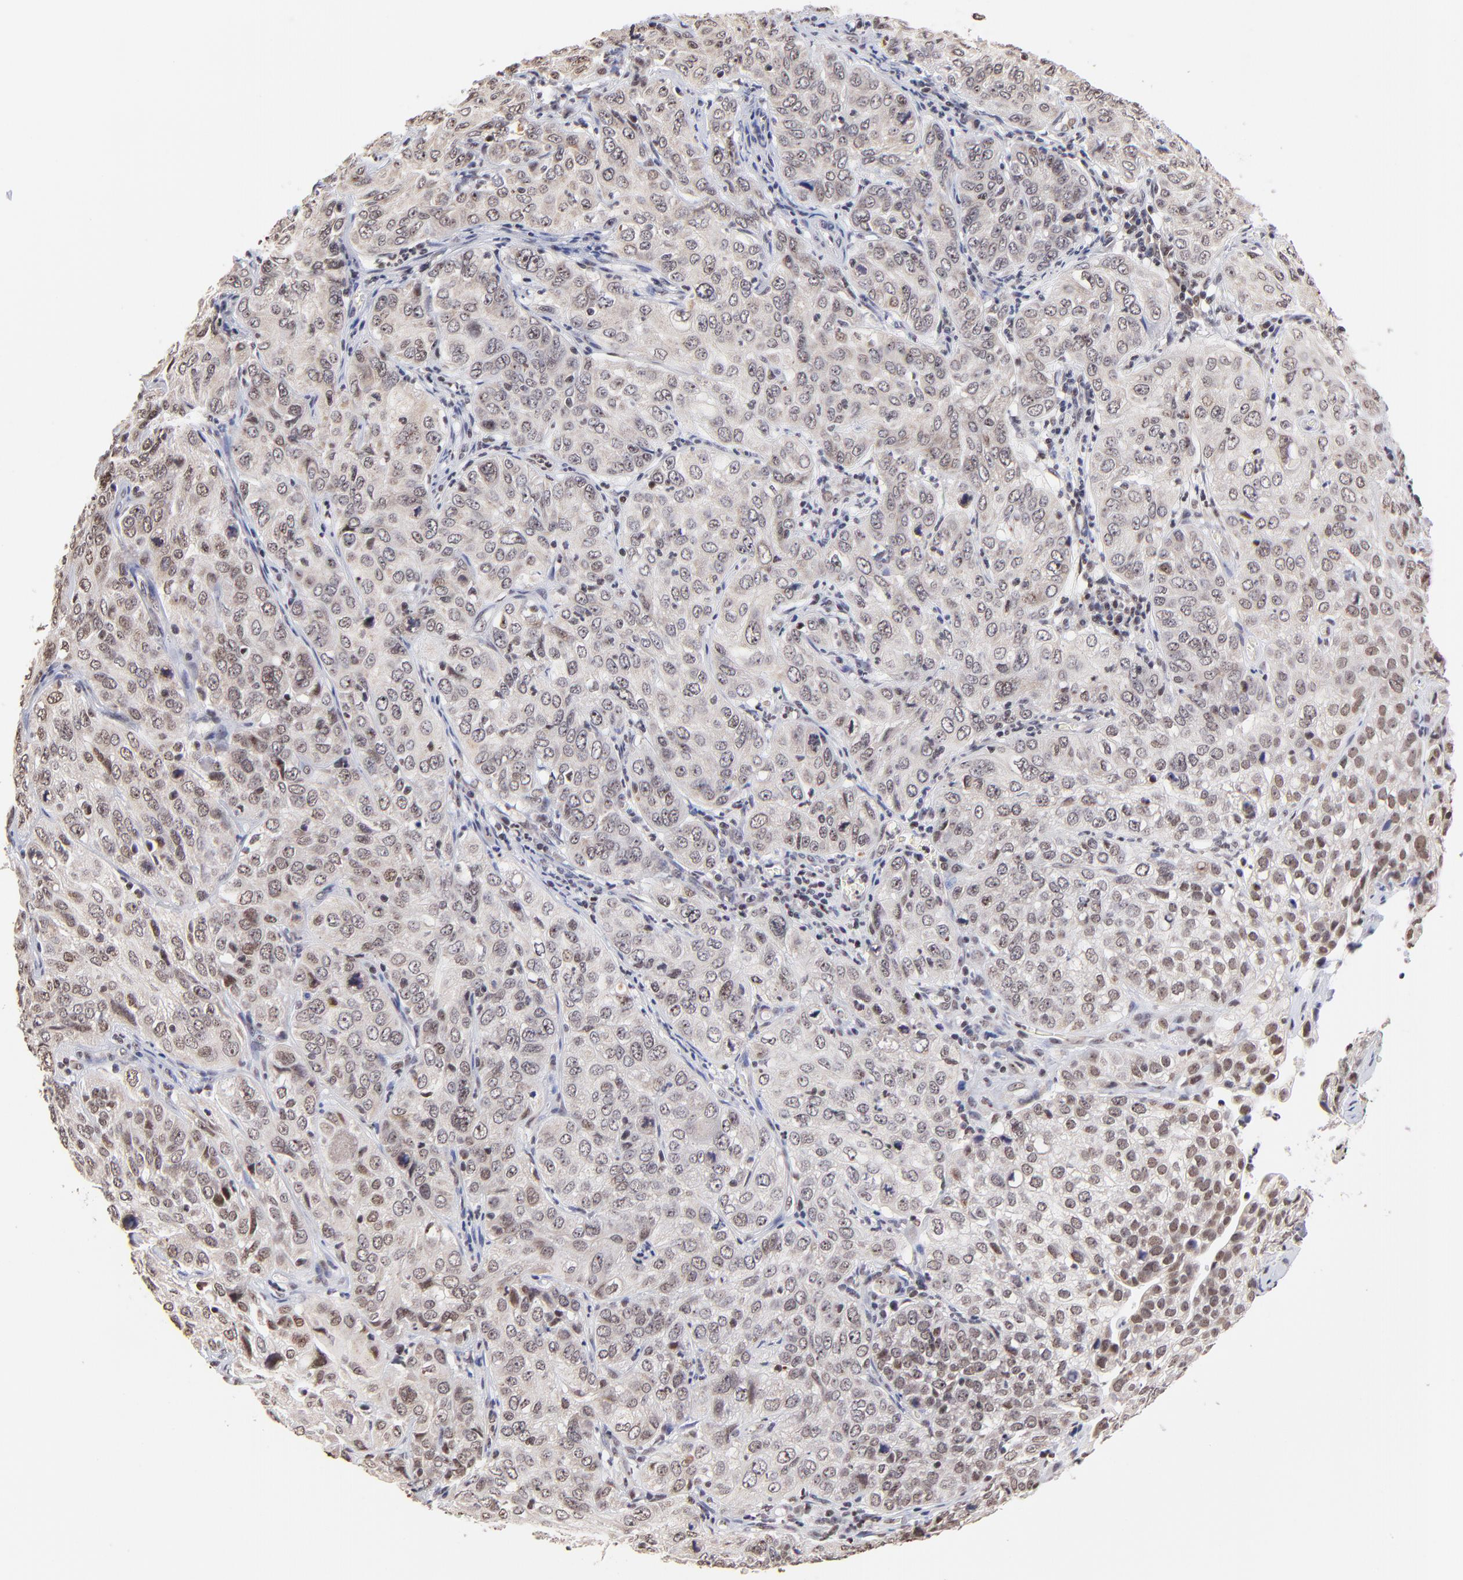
{"staining": {"intensity": "weak", "quantity": ">75%", "location": "cytoplasmic/membranous,nuclear"}, "tissue": "cervical cancer", "cell_type": "Tumor cells", "image_type": "cancer", "snomed": [{"axis": "morphology", "description": "Squamous cell carcinoma, NOS"}, {"axis": "topography", "description": "Cervix"}], "caption": "Squamous cell carcinoma (cervical) stained with a protein marker shows weak staining in tumor cells.", "gene": "ZNF670", "patient": {"sex": "female", "age": 38}}